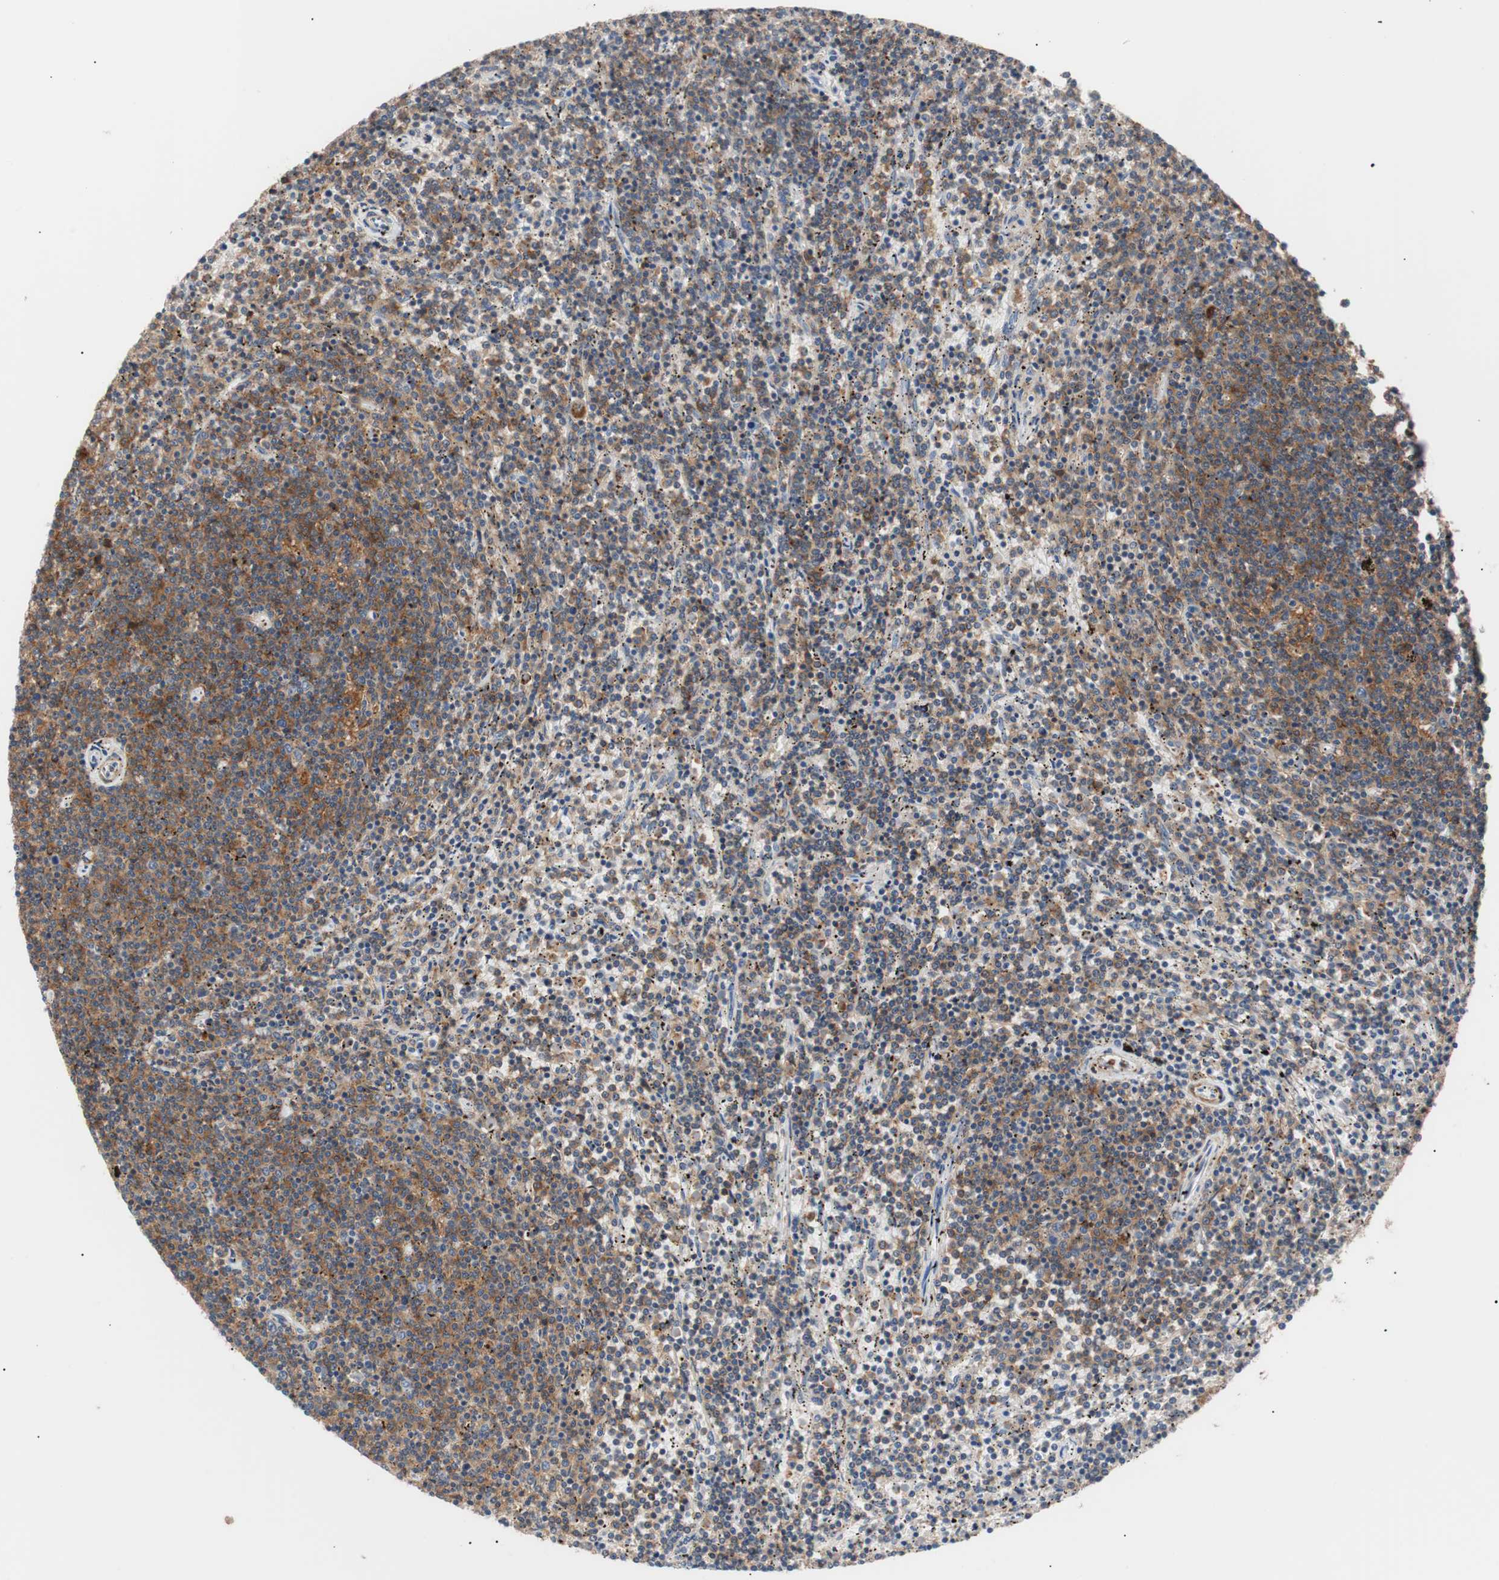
{"staining": {"intensity": "moderate", "quantity": "25%-75%", "location": "cytoplasmic/membranous"}, "tissue": "lymphoma", "cell_type": "Tumor cells", "image_type": "cancer", "snomed": [{"axis": "morphology", "description": "Malignant lymphoma, non-Hodgkin's type, Low grade"}, {"axis": "topography", "description": "Spleen"}], "caption": "High-magnification brightfield microscopy of malignant lymphoma, non-Hodgkin's type (low-grade) stained with DAB (brown) and counterstained with hematoxylin (blue). tumor cells exhibit moderate cytoplasmic/membranous positivity is identified in about25%-75% of cells.", "gene": "LITAF", "patient": {"sex": "female", "age": 50}}